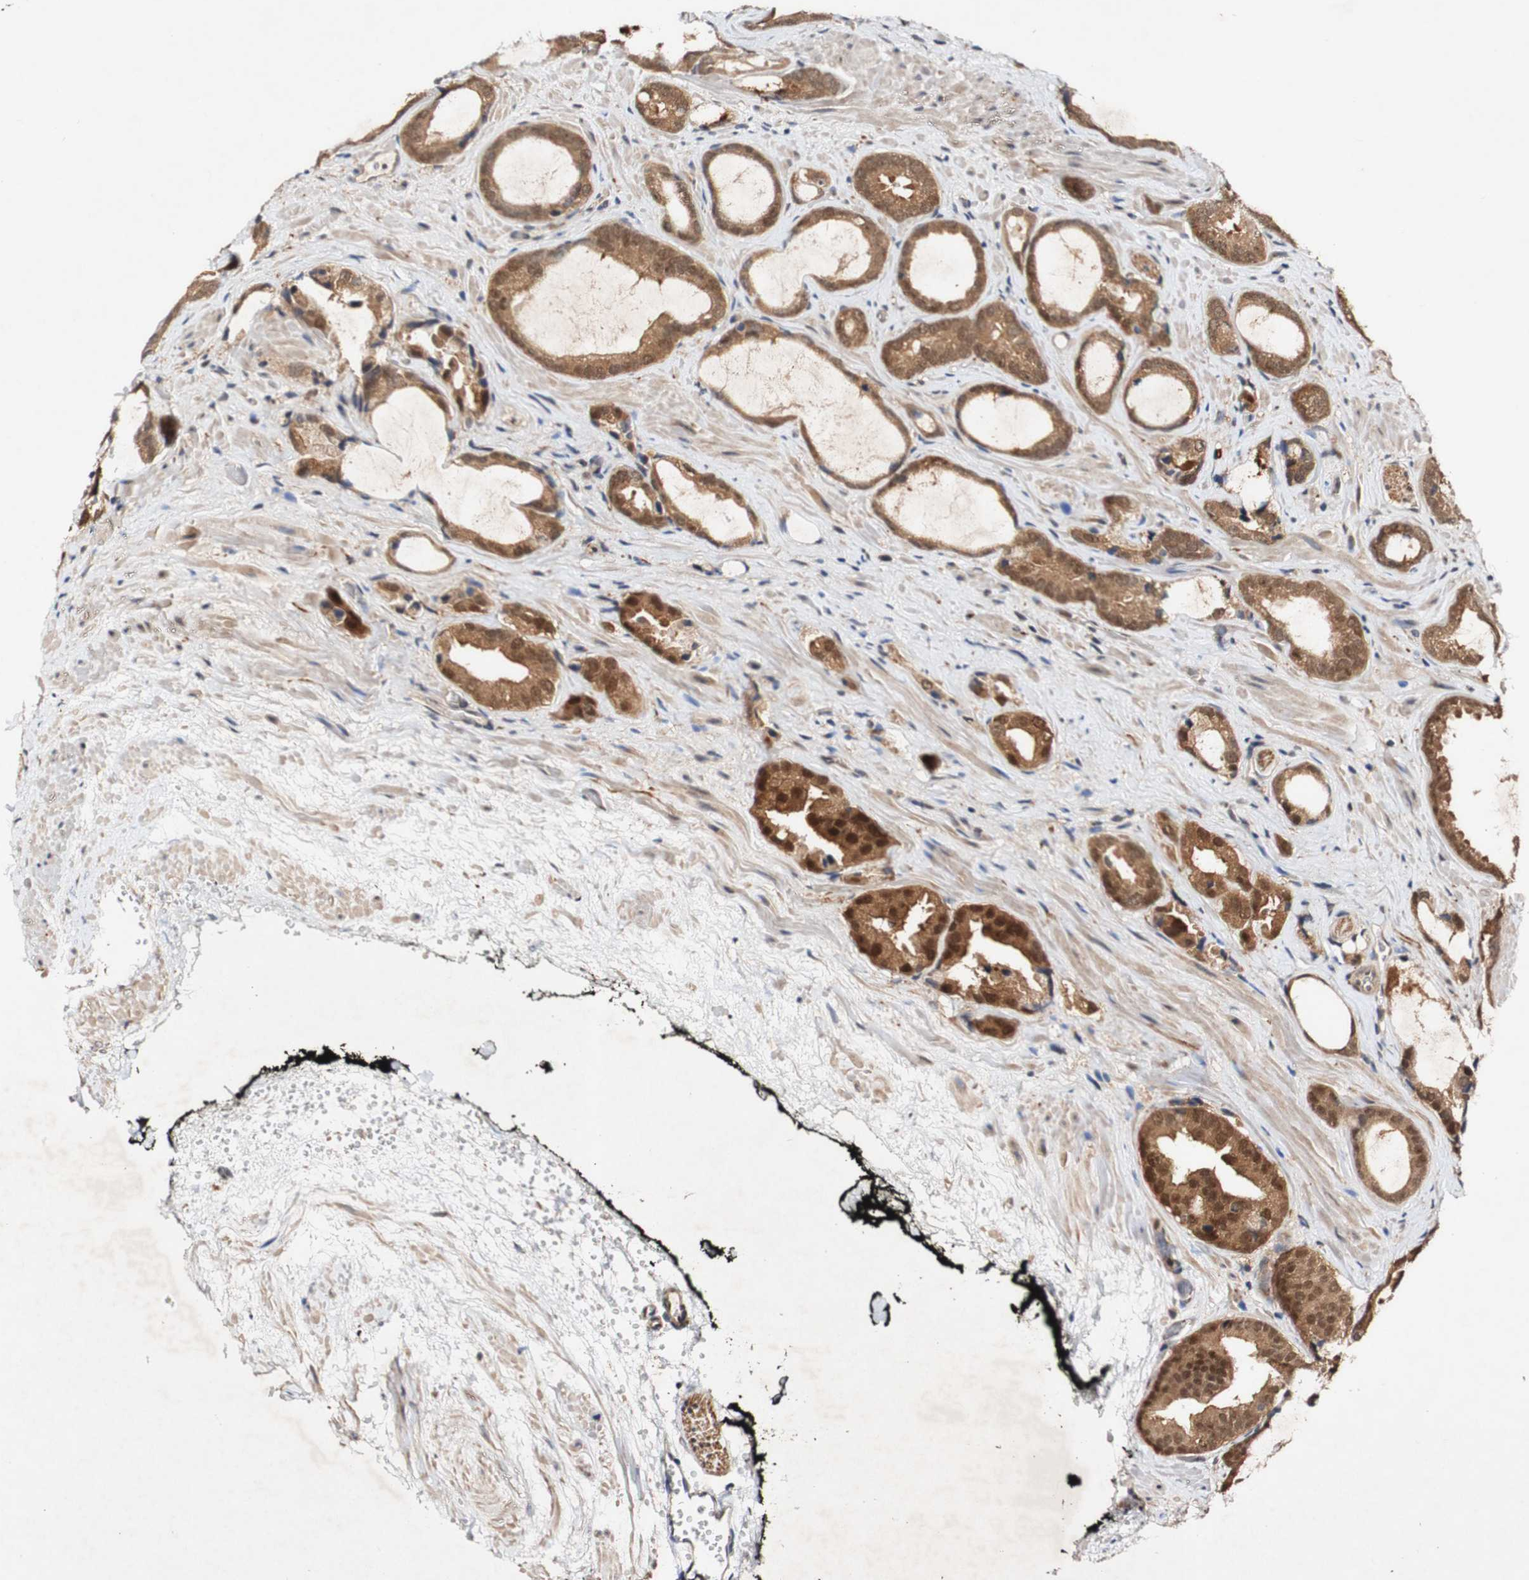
{"staining": {"intensity": "moderate", "quantity": ">75%", "location": "cytoplasmic/membranous,nuclear"}, "tissue": "prostate cancer", "cell_type": "Tumor cells", "image_type": "cancer", "snomed": [{"axis": "morphology", "description": "Adenocarcinoma, Low grade"}, {"axis": "topography", "description": "Prostate"}], "caption": "Prostate cancer (adenocarcinoma (low-grade)) tissue exhibits moderate cytoplasmic/membranous and nuclear staining in approximately >75% of tumor cells, visualized by immunohistochemistry. The staining was performed using DAB, with brown indicating positive protein expression. Nuclei are stained blue with hematoxylin.", "gene": "PIN1", "patient": {"sex": "male", "age": 60}}